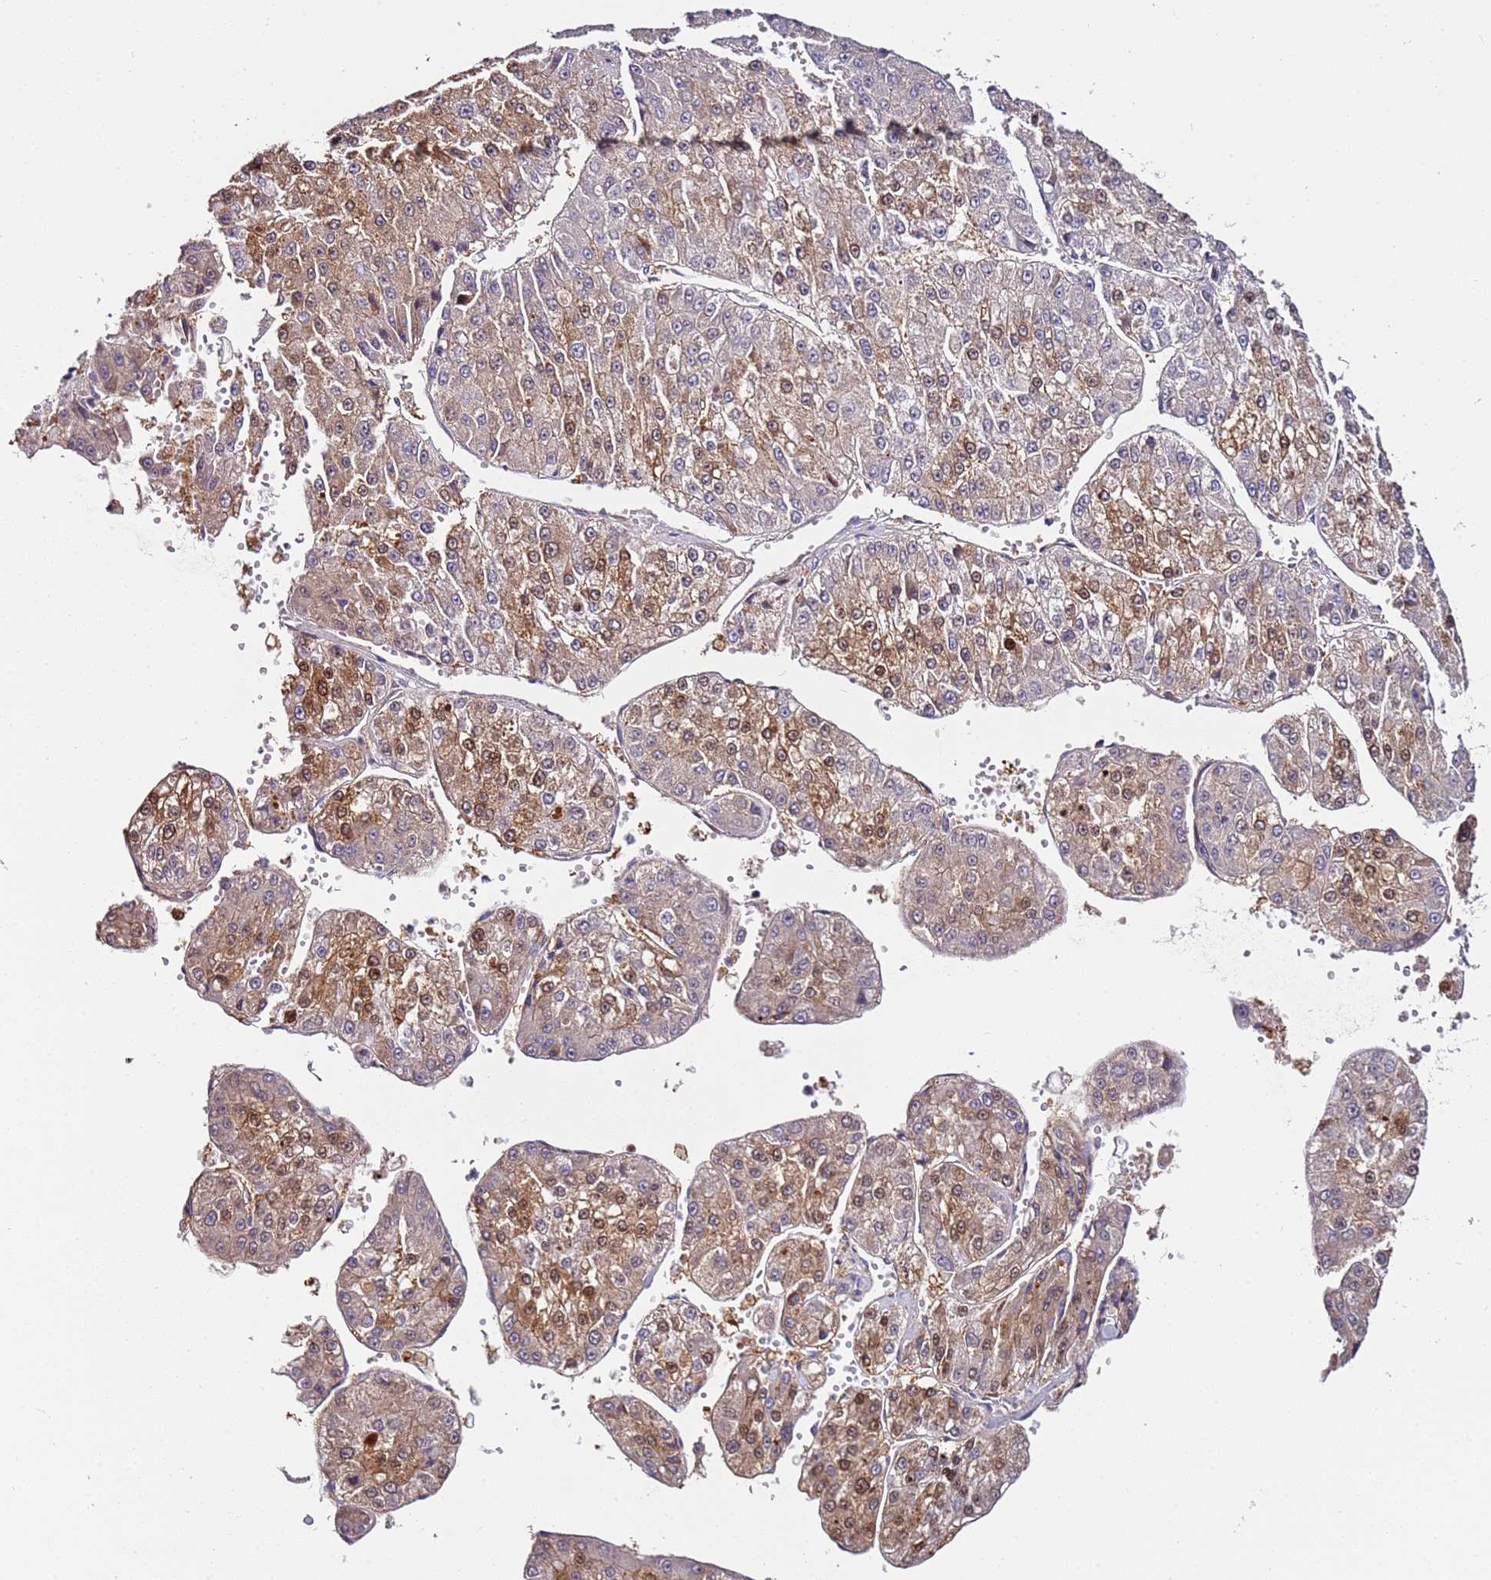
{"staining": {"intensity": "moderate", "quantity": "25%-75%", "location": "cytoplasmic/membranous,nuclear"}, "tissue": "liver cancer", "cell_type": "Tumor cells", "image_type": "cancer", "snomed": [{"axis": "morphology", "description": "Carcinoma, Hepatocellular, NOS"}, {"axis": "topography", "description": "Liver"}], "caption": "Approximately 25%-75% of tumor cells in human liver cancer (hepatocellular carcinoma) reveal moderate cytoplasmic/membranous and nuclear protein staining as visualized by brown immunohistochemical staining.", "gene": "SRRM5", "patient": {"sex": "female", "age": 73}}